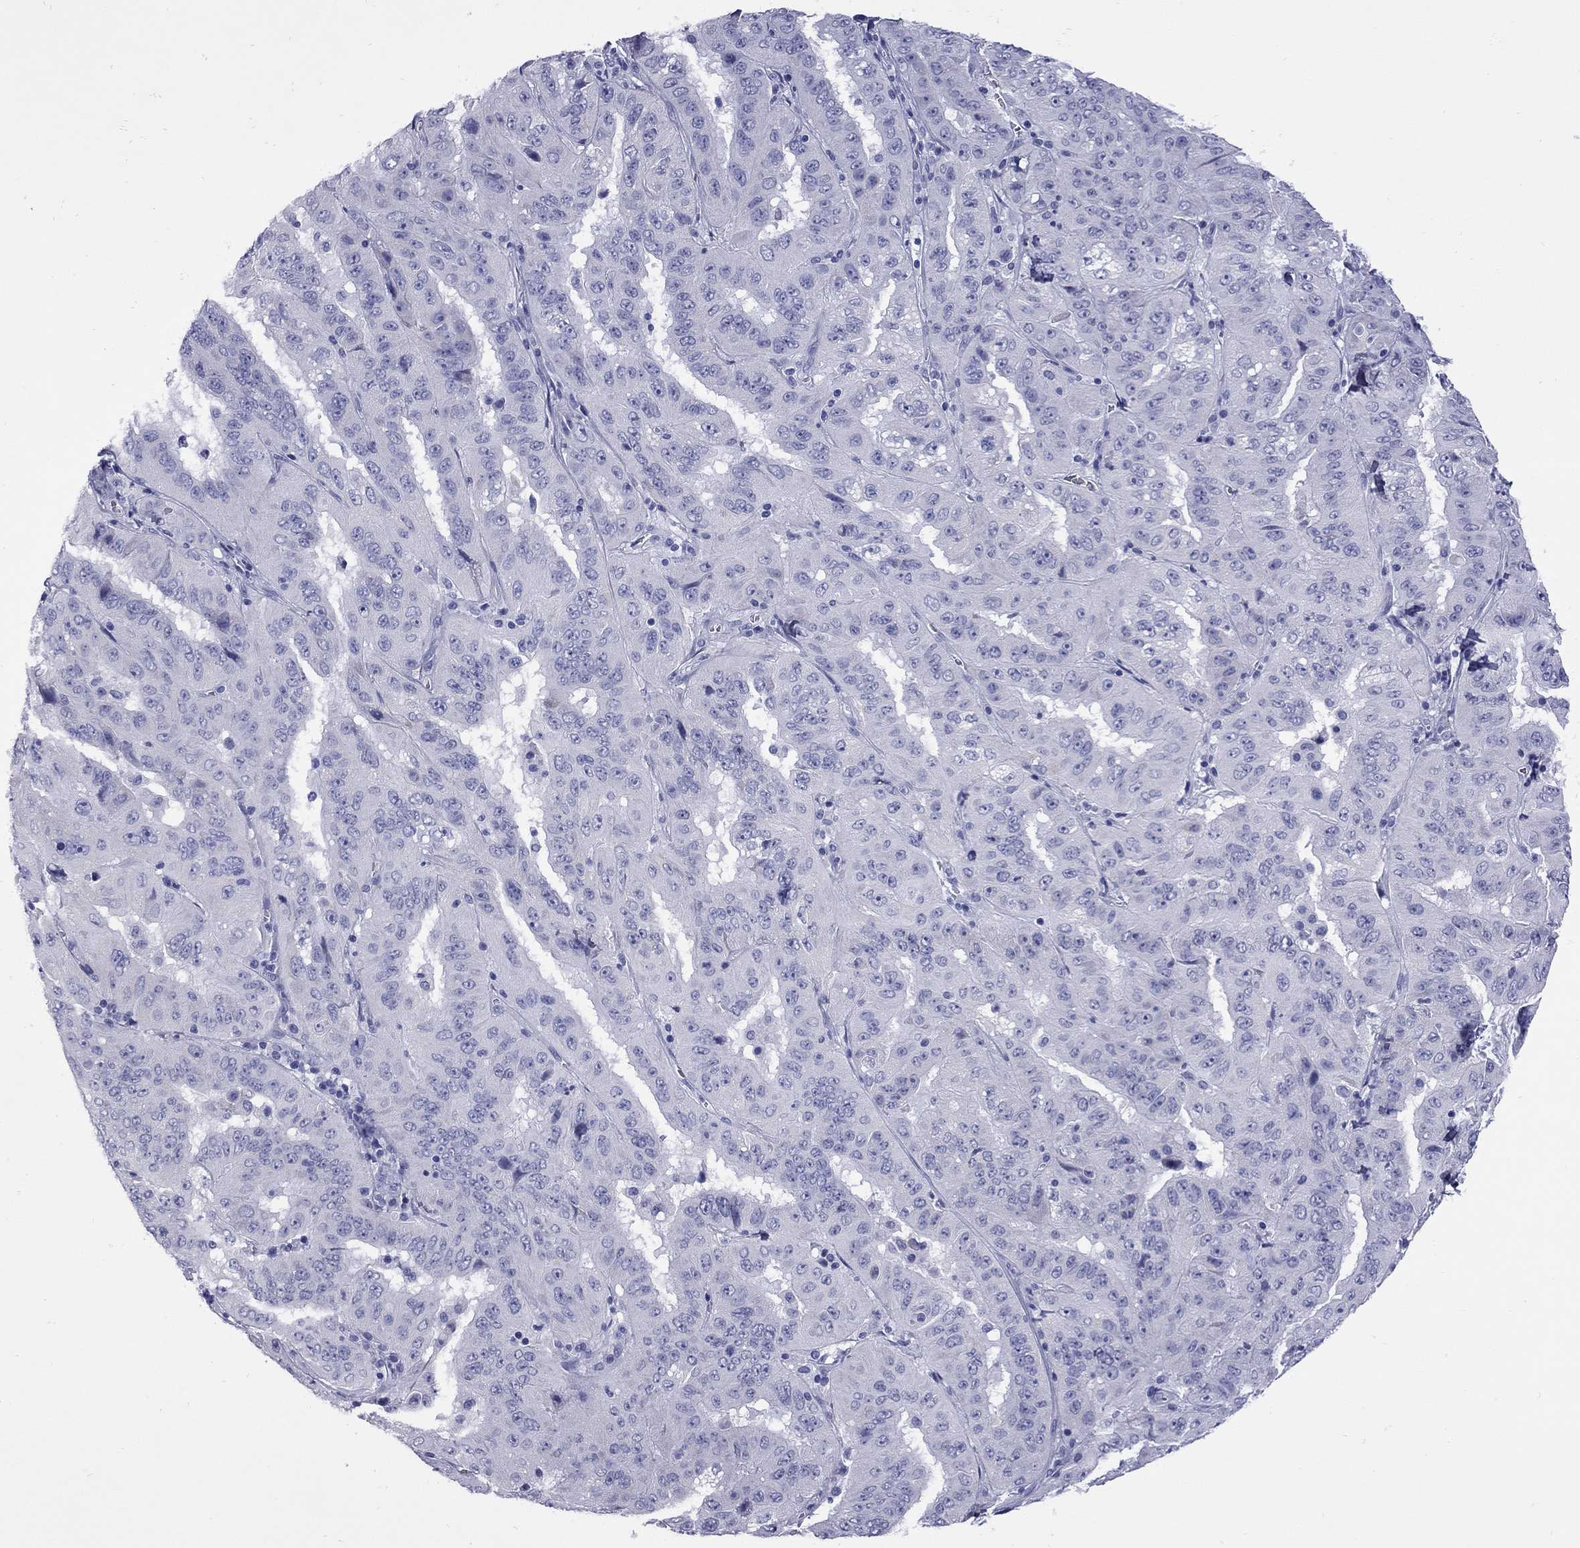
{"staining": {"intensity": "negative", "quantity": "none", "location": "none"}, "tissue": "pancreatic cancer", "cell_type": "Tumor cells", "image_type": "cancer", "snomed": [{"axis": "morphology", "description": "Adenocarcinoma, NOS"}, {"axis": "topography", "description": "Pancreas"}], "caption": "This is an IHC micrograph of human pancreatic adenocarcinoma. There is no expression in tumor cells.", "gene": "EPPIN", "patient": {"sex": "male", "age": 63}}